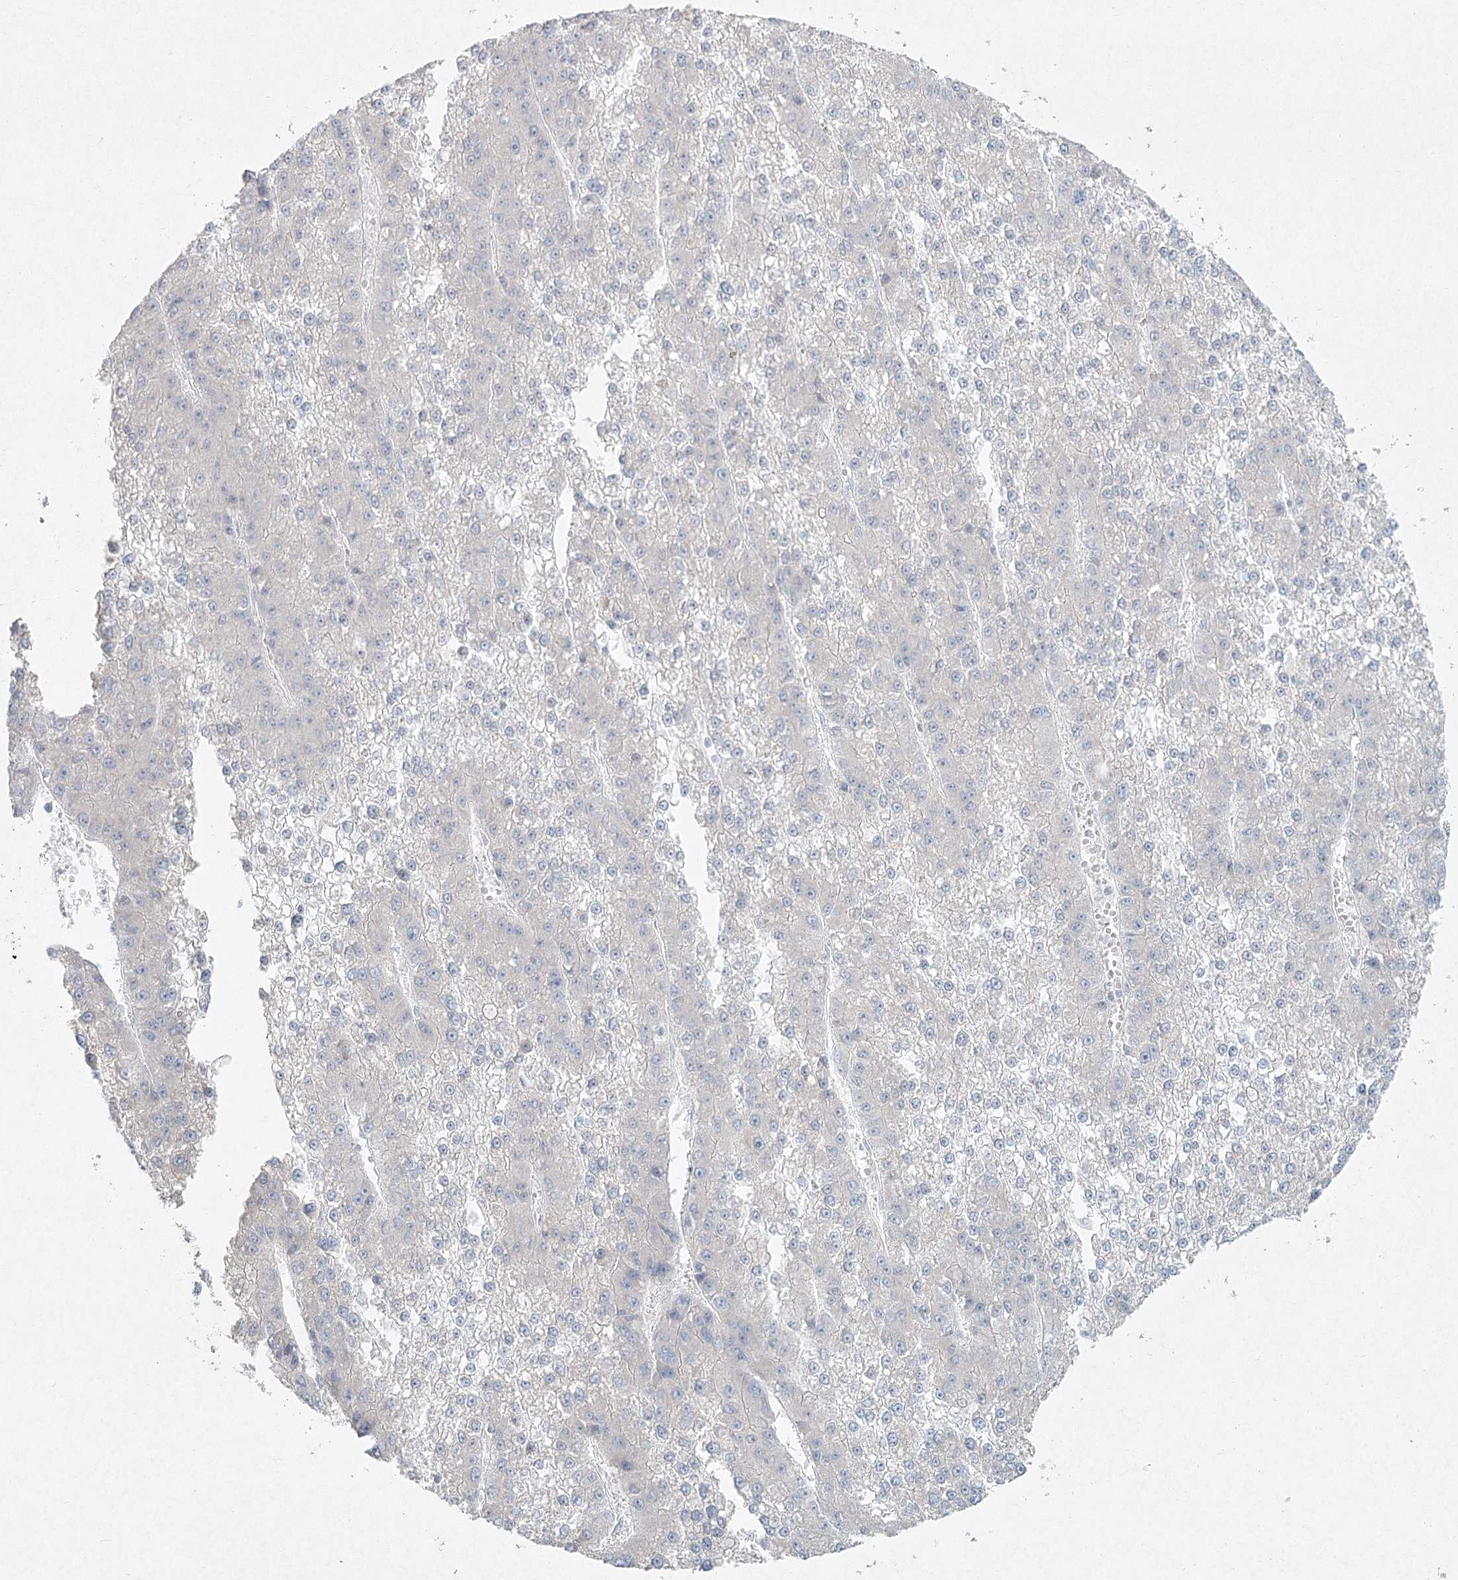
{"staining": {"intensity": "negative", "quantity": "none", "location": "none"}, "tissue": "liver cancer", "cell_type": "Tumor cells", "image_type": "cancer", "snomed": [{"axis": "morphology", "description": "Carcinoma, Hepatocellular, NOS"}, {"axis": "topography", "description": "Liver"}], "caption": "Tumor cells show no significant positivity in hepatocellular carcinoma (liver).", "gene": "LRP2BP", "patient": {"sex": "female", "age": 73}}